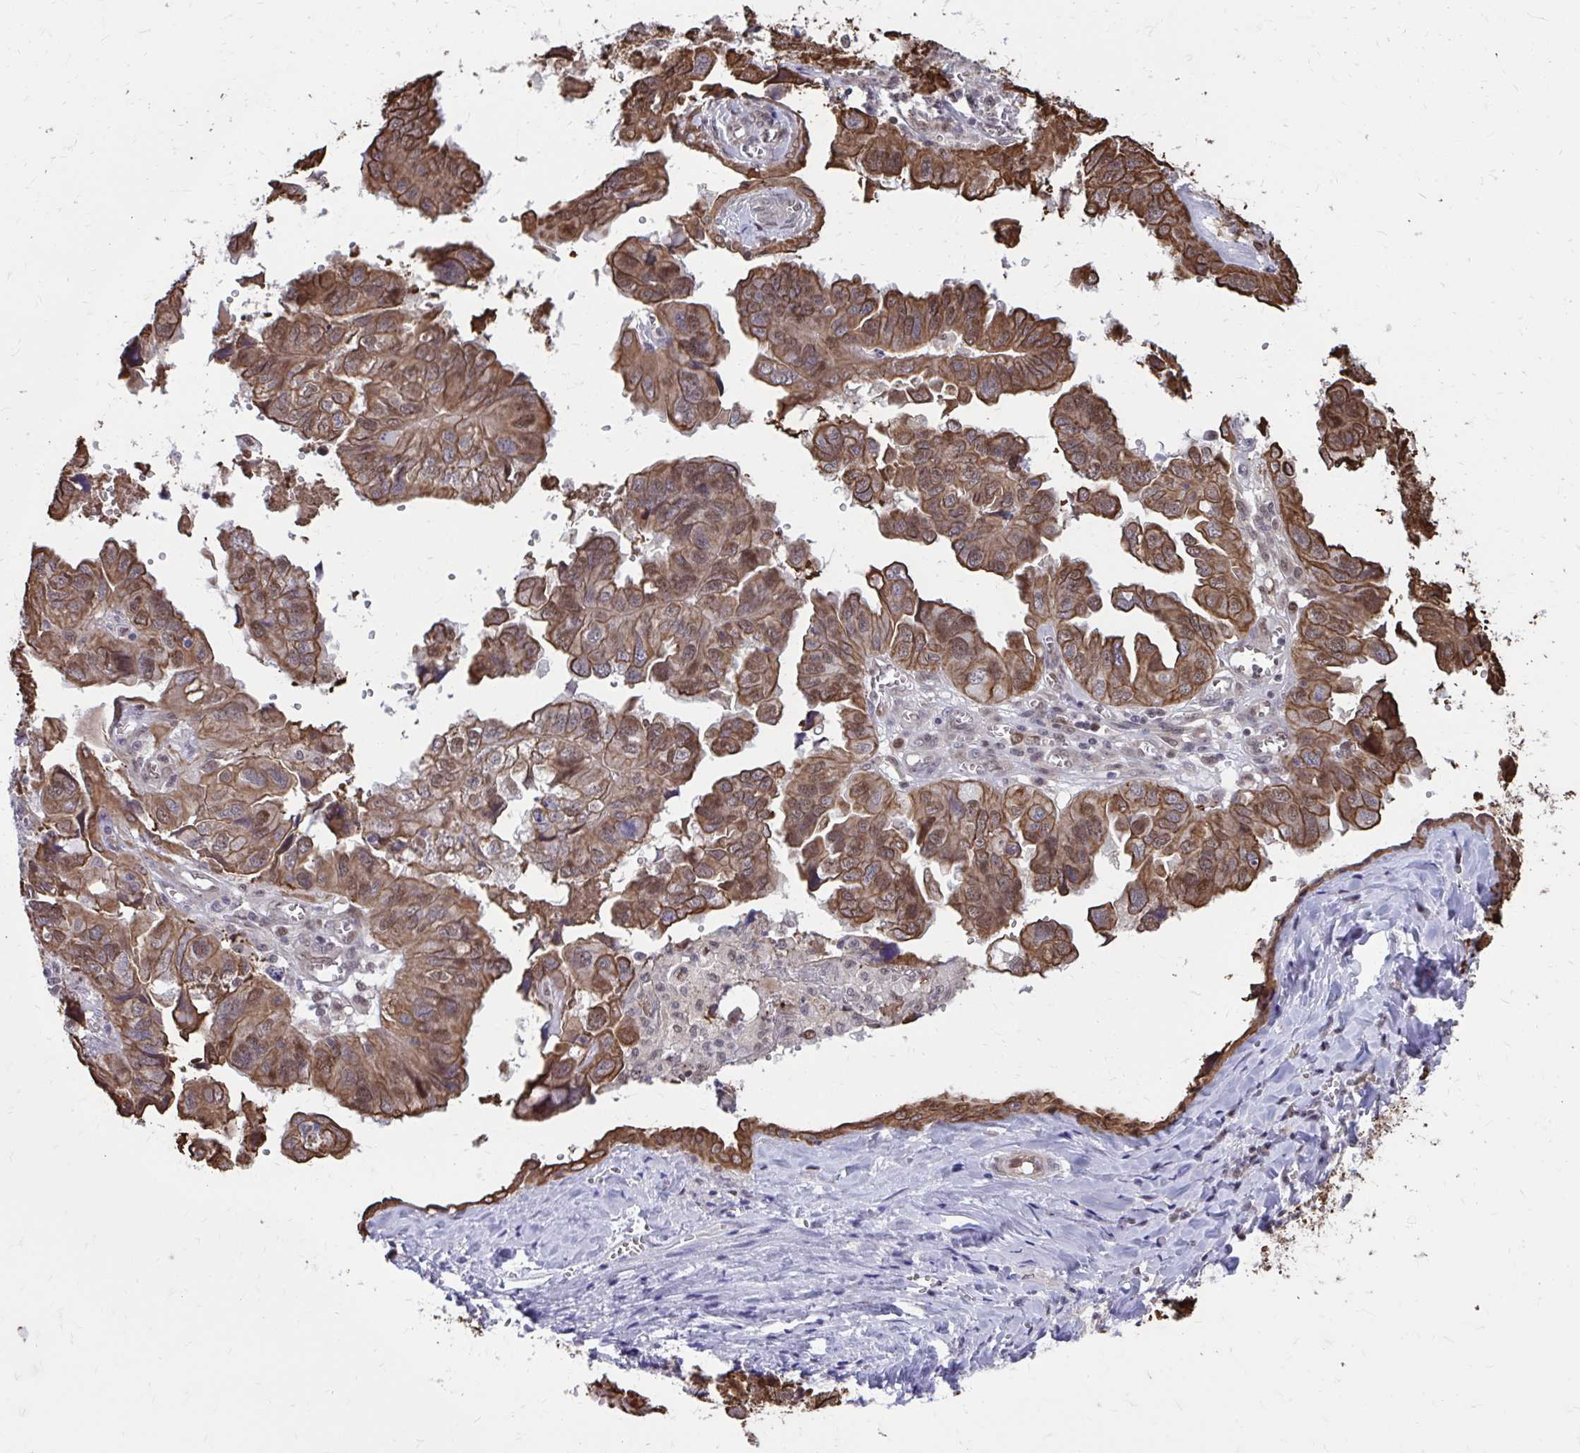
{"staining": {"intensity": "moderate", "quantity": ">75%", "location": "cytoplasmic/membranous,nuclear"}, "tissue": "ovarian cancer", "cell_type": "Tumor cells", "image_type": "cancer", "snomed": [{"axis": "morphology", "description": "Cystadenocarcinoma, serous, NOS"}, {"axis": "topography", "description": "Ovary"}], "caption": "An immunohistochemistry (IHC) histopathology image of tumor tissue is shown. Protein staining in brown labels moderate cytoplasmic/membranous and nuclear positivity in ovarian cancer within tumor cells. The staining was performed using DAB (3,3'-diaminobenzidine) to visualize the protein expression in brown, while the nuclei were stained in blue with hematoxylin (Magnification: 20x).", "gene": "ANKRD30B", "patient": {"sex": "female", "age": 79}}